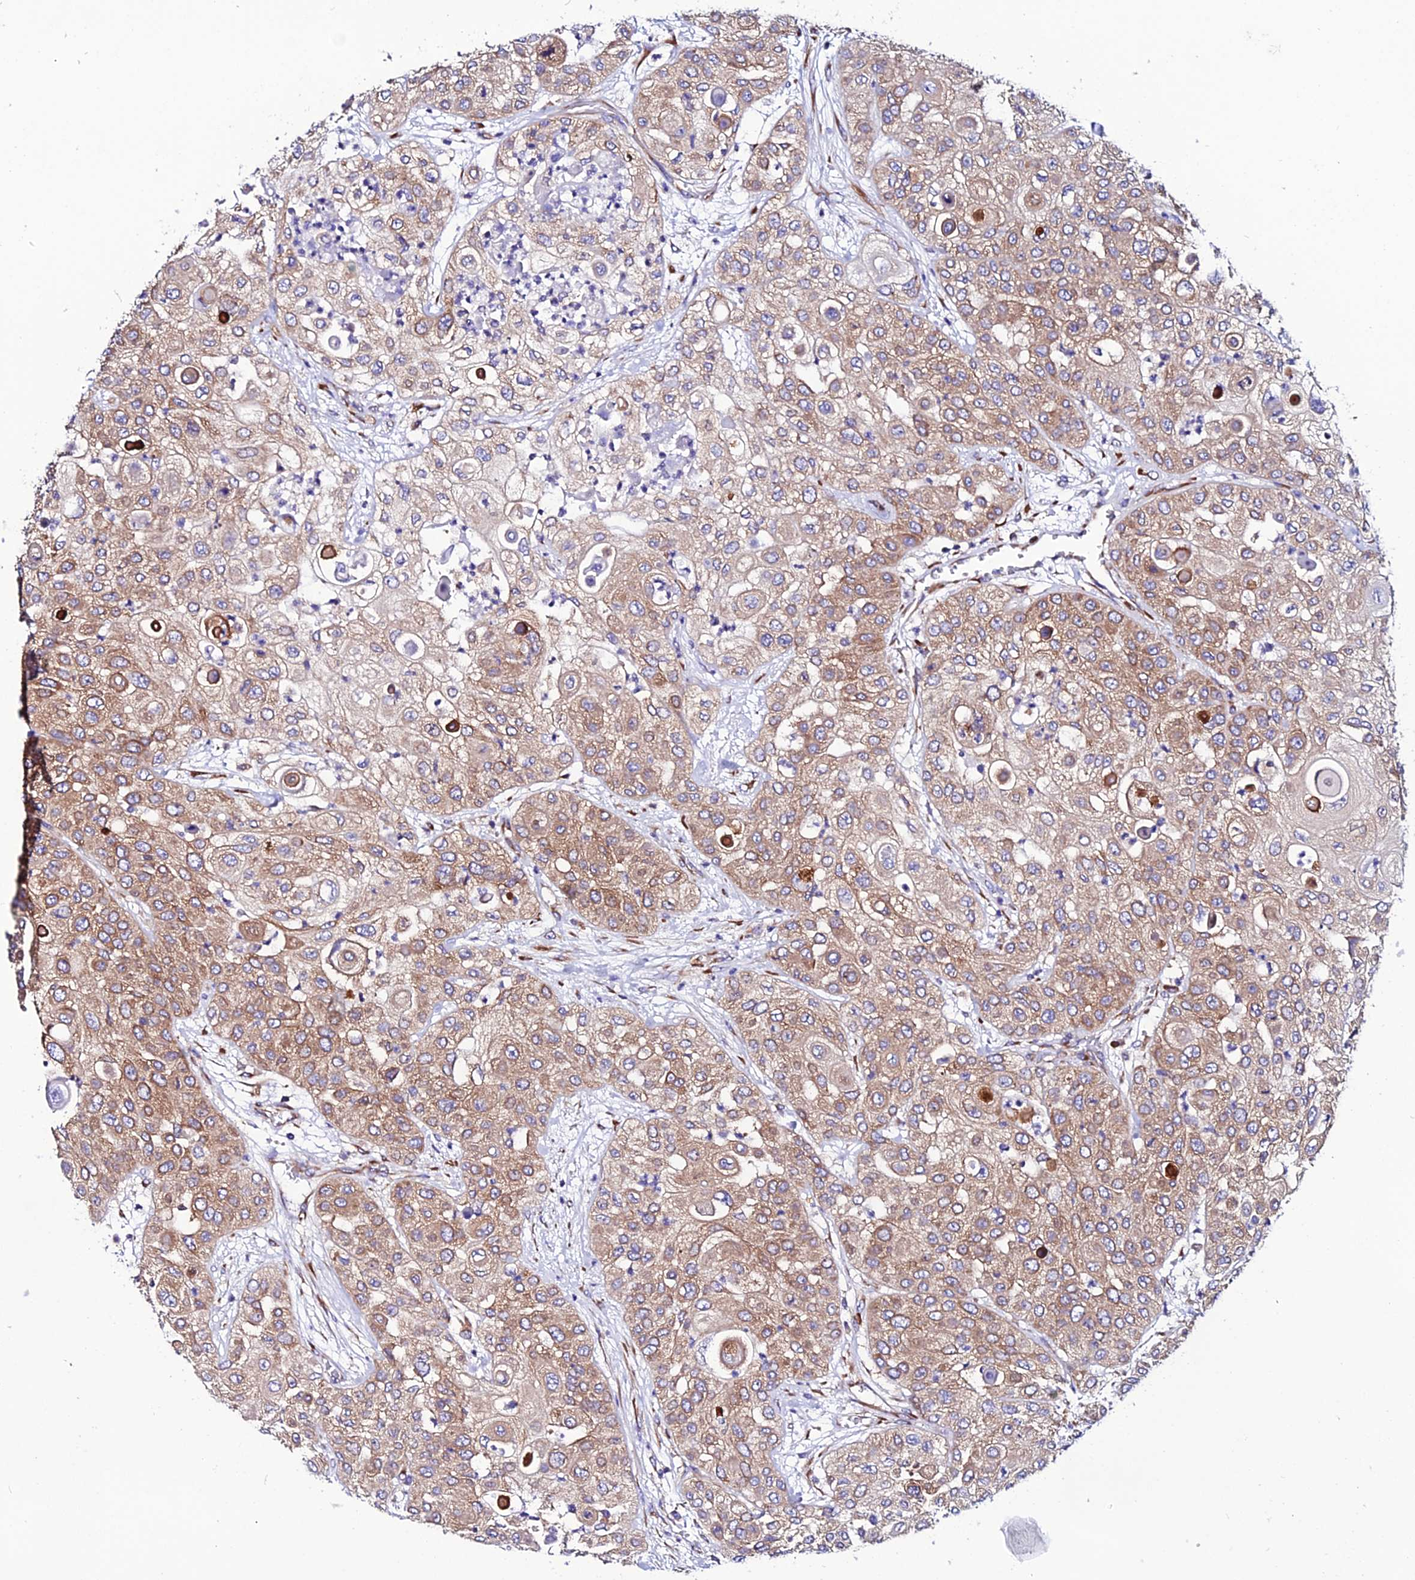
{"staining": {"intensity": "moderate", "quantity": ">75%", "location": "cytoplasmic/membranous"}, "tissue": "urothelial cancer", "cell_type": "Tumor cells", "image_type": "cancer", "snomed": [{"axis": "morphology", "description": "Urothelial carcinoma, High grade"}, {"axis": "topography", "description": "Urinary bladder"}], "caption": "Moderate cytoplasmic/membranous expression for a protein is appreciated in approximately >75% of tumor cells of urothelial carcinoma (high-grade) using IHC.", "gene": "EEF1G", "patient": {"sex": "female", "age": 79}}